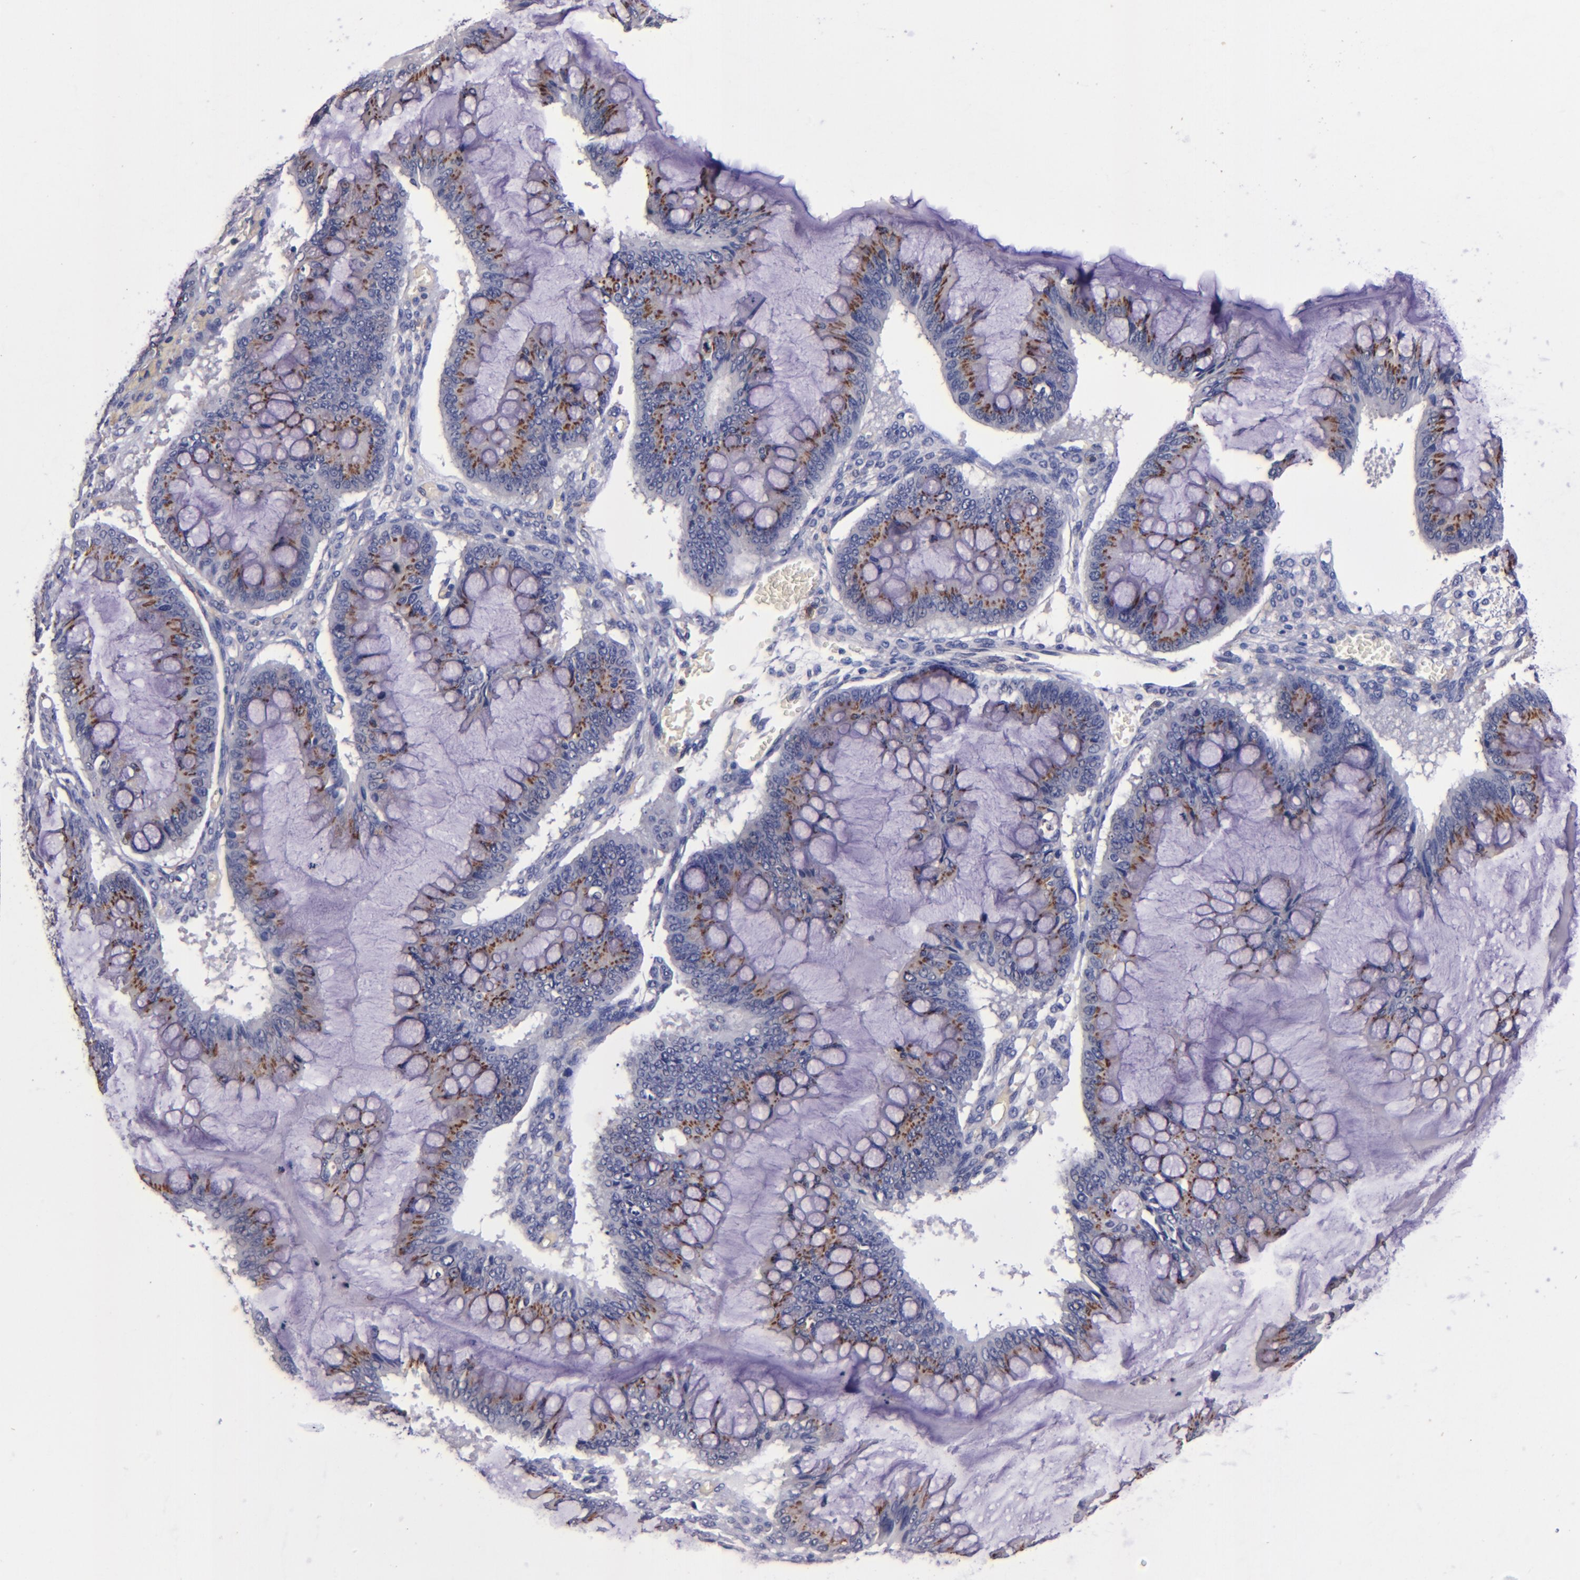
{"staining": {"intensity": "strong", "quantity": ">75%", "location": "cytoplasmic/membranous"}, "tissue": "ovarian cancer", "cell_type": "Tumor cells", "image_type": "cancer", "snomed": [{"axis": "morphology", "description": "Cystadenocarcinoma, mucinous, NOS"}, {"axis": "topography", "description": "Ovary"}], "caption": "Strong cytoplasmic/membranous staining for a protein is appreciated in approximately >75% of tumor cells of ovarian mucinous cystadenocarcinoma using immunohistochemistry.", "gene": "SIRPA", "patient": {"sex": "female", "age": 73}}